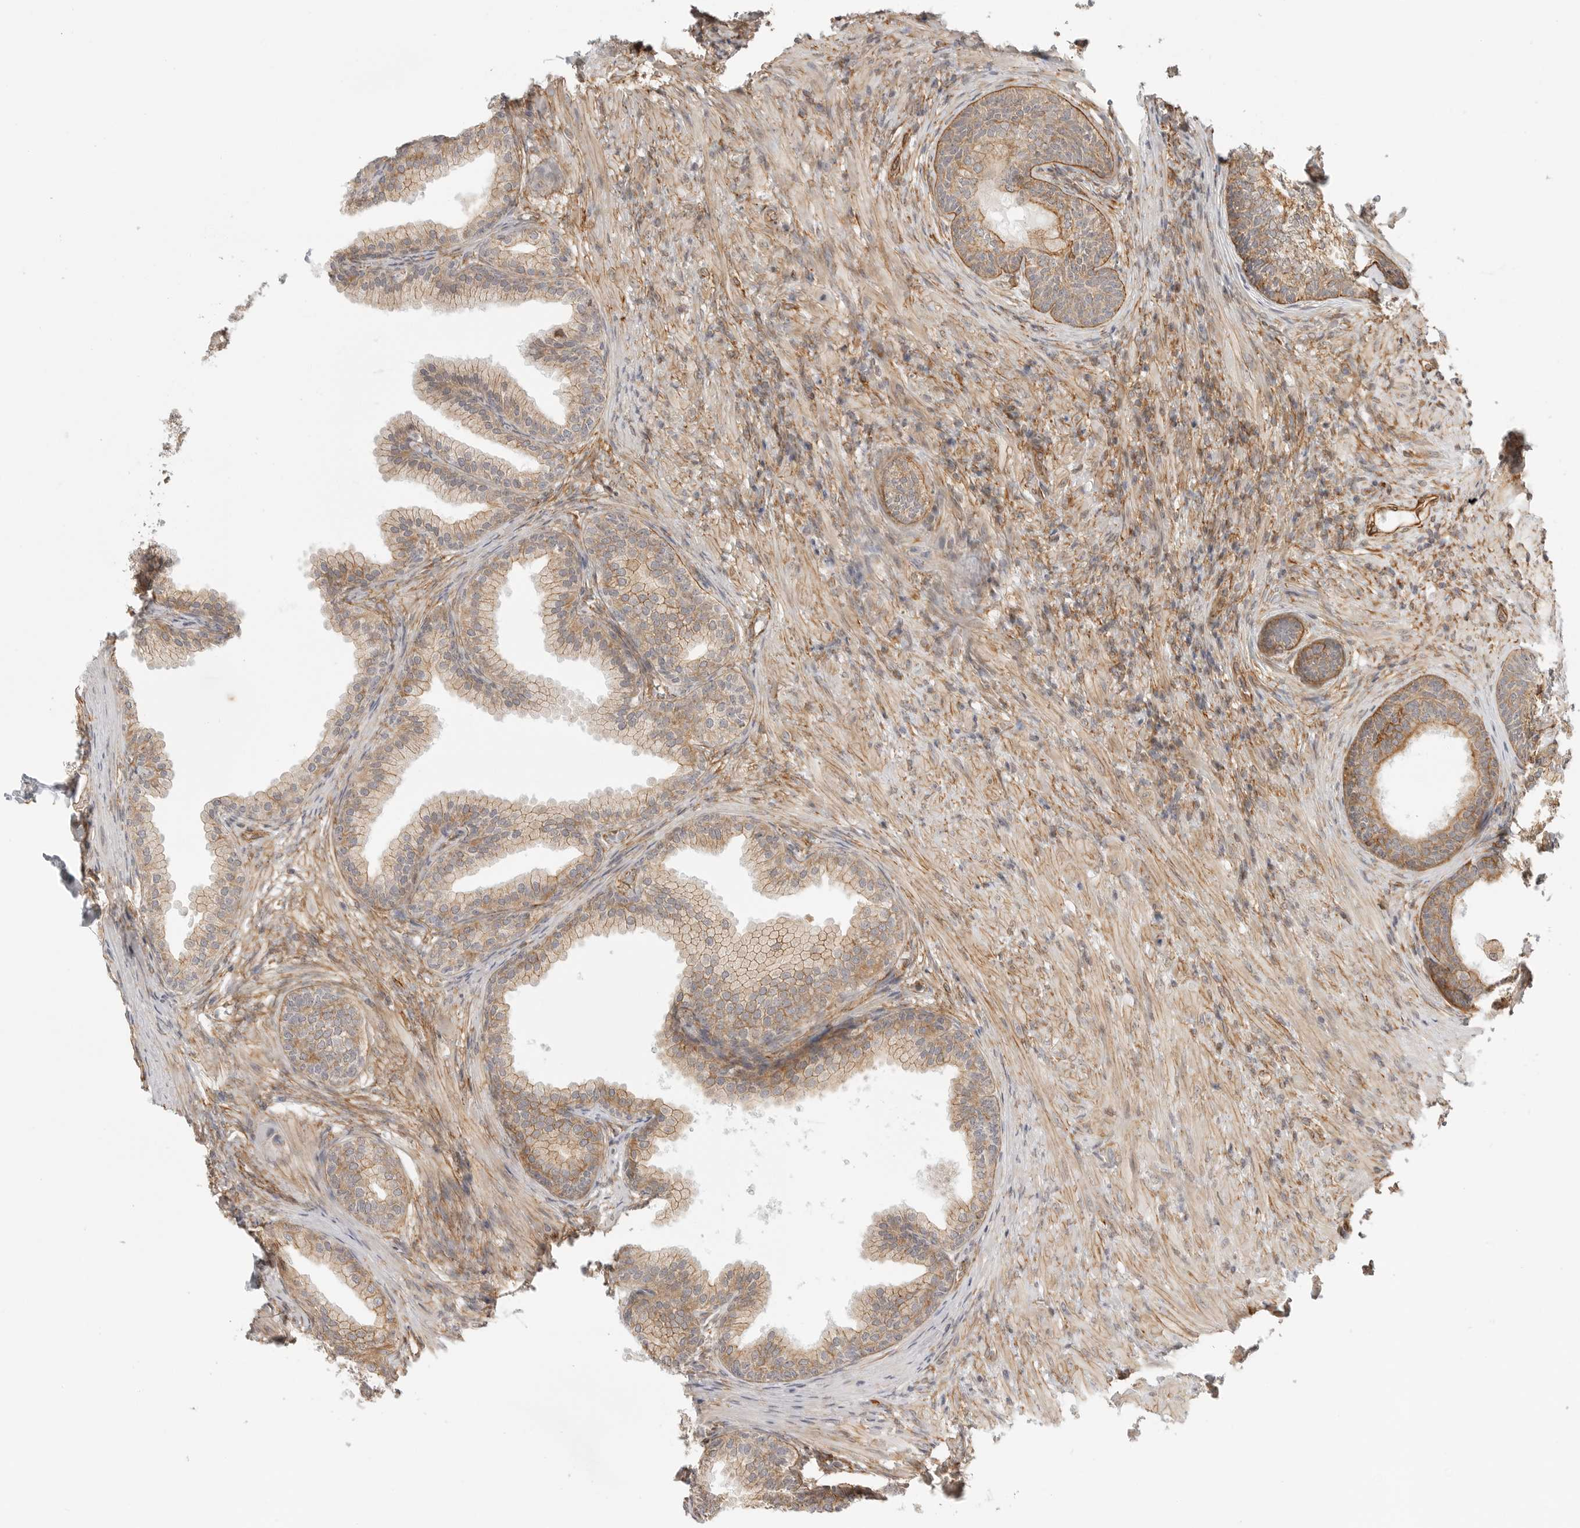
{"staining": {"intensity": "moderate", "quantity": "25%-75%", "location": "cytoplasmic/membranous"}, "tissue": "prostate", "cell_type": "Glandular cells", "image_type": "normal", "snomed": [{"axis": "morphology", "description": "Normal tissue, NOS"}, {"axis": "topography", "description": "Prostate"}], "caption": "This histopathology image displays normal prostate stained with immunohistochemistry (IHC) to label a protein in brown. The cytoplasmic/membranous of glandular cells show moderate positivity for the protein. Nuclei are counter-stained blue.", "gene": "ATOH7", "patient": {"sex": "male", "age": 76}}